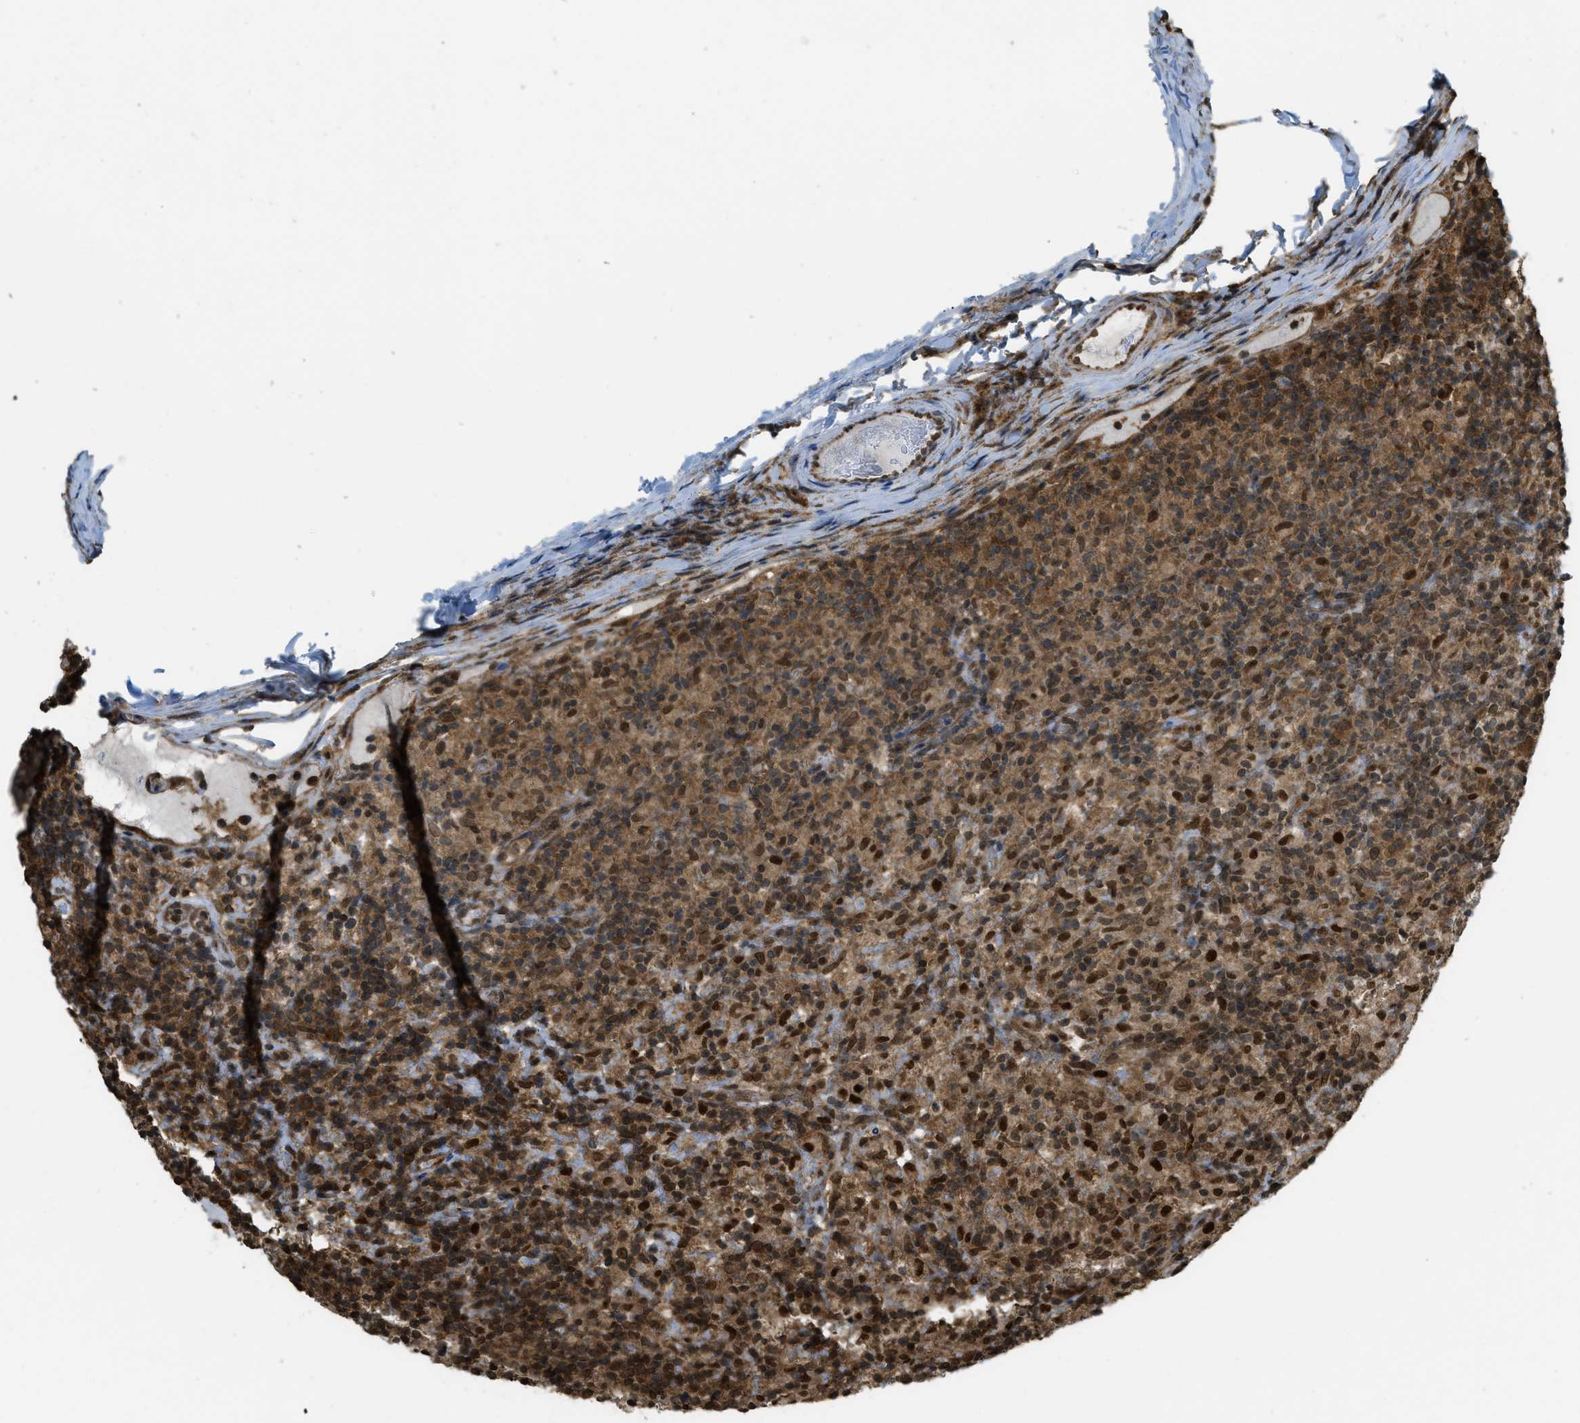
{"staining": {"intensity": "moderate", "quantity": ">75%", "location": "cytoplasmic/membranous"}, "tissue": "lymphoma", "cell_type": "Tumor cells", "image_type": "cancer", "snomed": [{"axis": "morphology", "description": "Hodgkin's disease, NOS"}, {"axis": "topography", "description": "Lymph node"}], "caption": "Hodgkin's disease stained with a protein marker reveals moderate staining in tumor cells.", "gene": "TNPO1", "patient": {"sex": "male", "age": 70}}